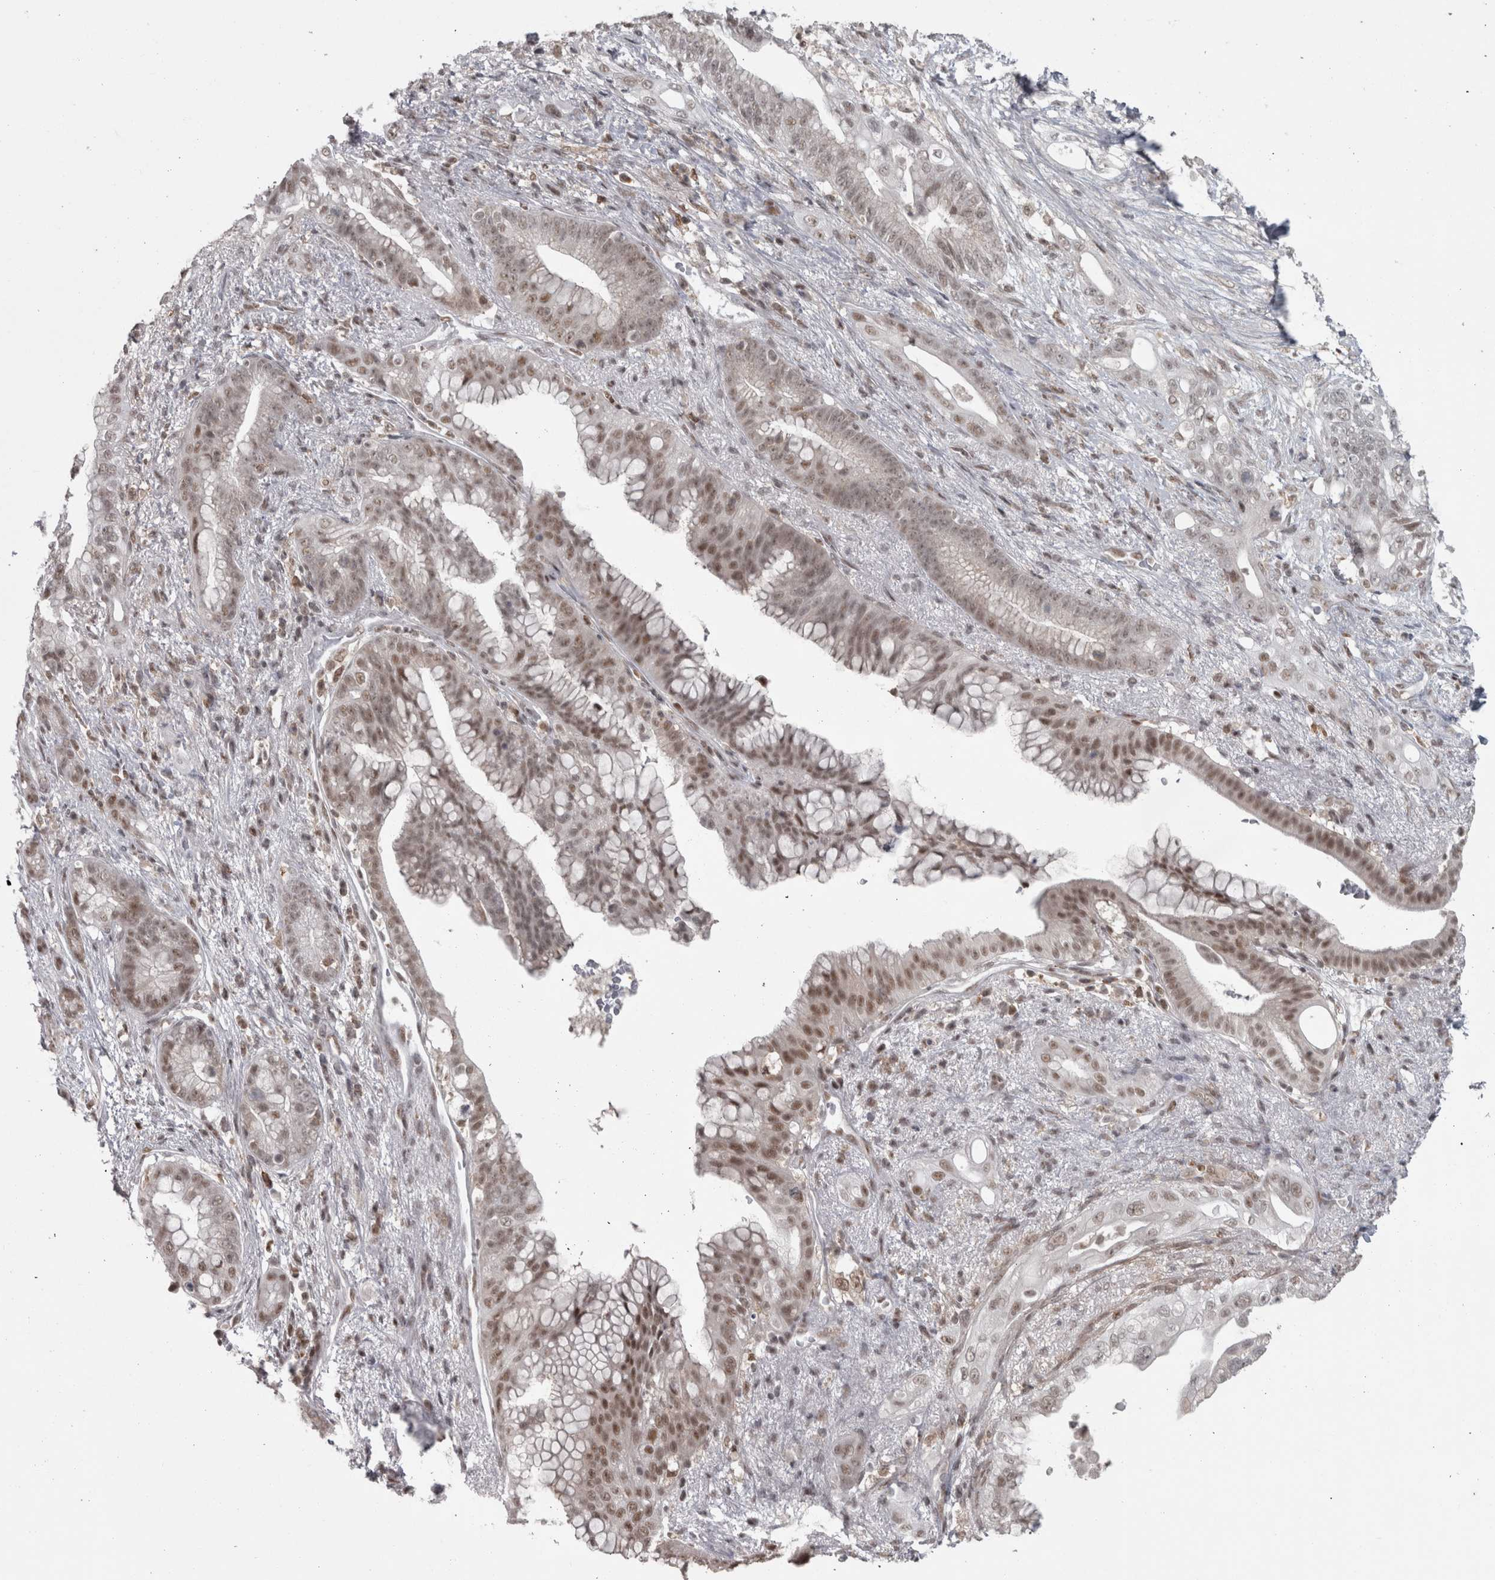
{"staining": {"intensity": "moderate", "quantity": "25%-75%", "location": "cytoplasmic/membranous,nuclear"}, "tissue": "pancreatic cancer", "cell_type": "Tumor cells", "image_type": "cancer", "snomed": [{"axis": "morphology", "description": "Adenocarcinoma, NOS"}, {"axis": "topography", "description": "Pancreas"}], "caption": "Adenocarcinoma (pancreatic) stained for a protein displays moderate cytoplasmic/membranous and nuclear positivity in tumor cells.", "gene": "MICU3", "patient": {"sex": "male", "age": 53}}